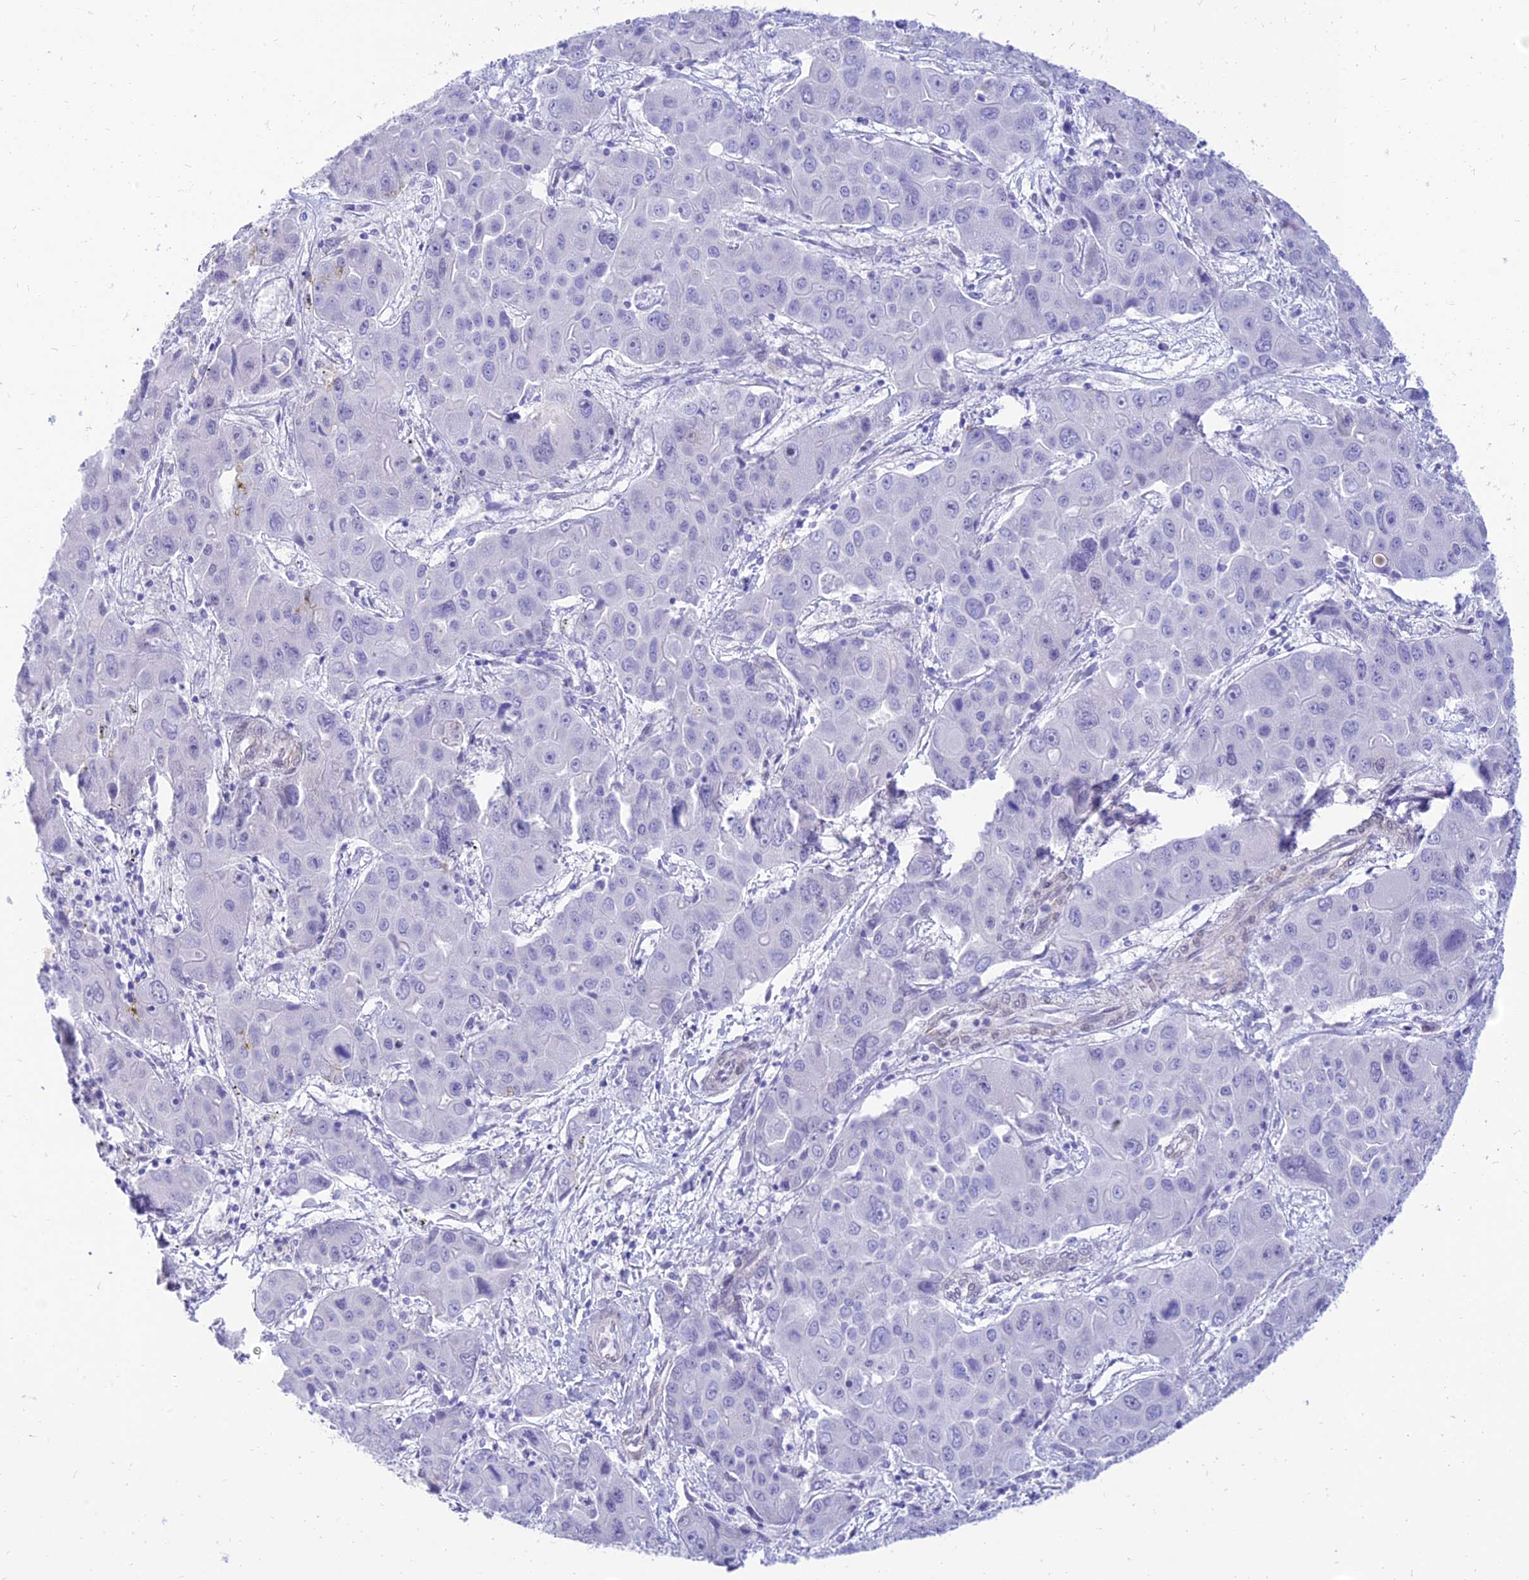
{"staining": {"intensity": "negative", "quantity": "none", "location": "none"}, "tissue": "liver cancer", "cell_type": "Tumor cells", "image_type": "cancer", "snomed": [{"axis": "morphology", "description": "Cholangiocarcinoma"}, {"axis": "topography", "description": "Liver"}], "caption": "This is a image of immunohistochemistry (IHC) staining of cholangiocarcinoma (liver), which shows no expression in tumor cells. (DAB (3,3'-diaminobenzidine) immunohistochemistry, high magnification).", "gene": "TAC3", "patient": {"sex": "male", "age": 67}}